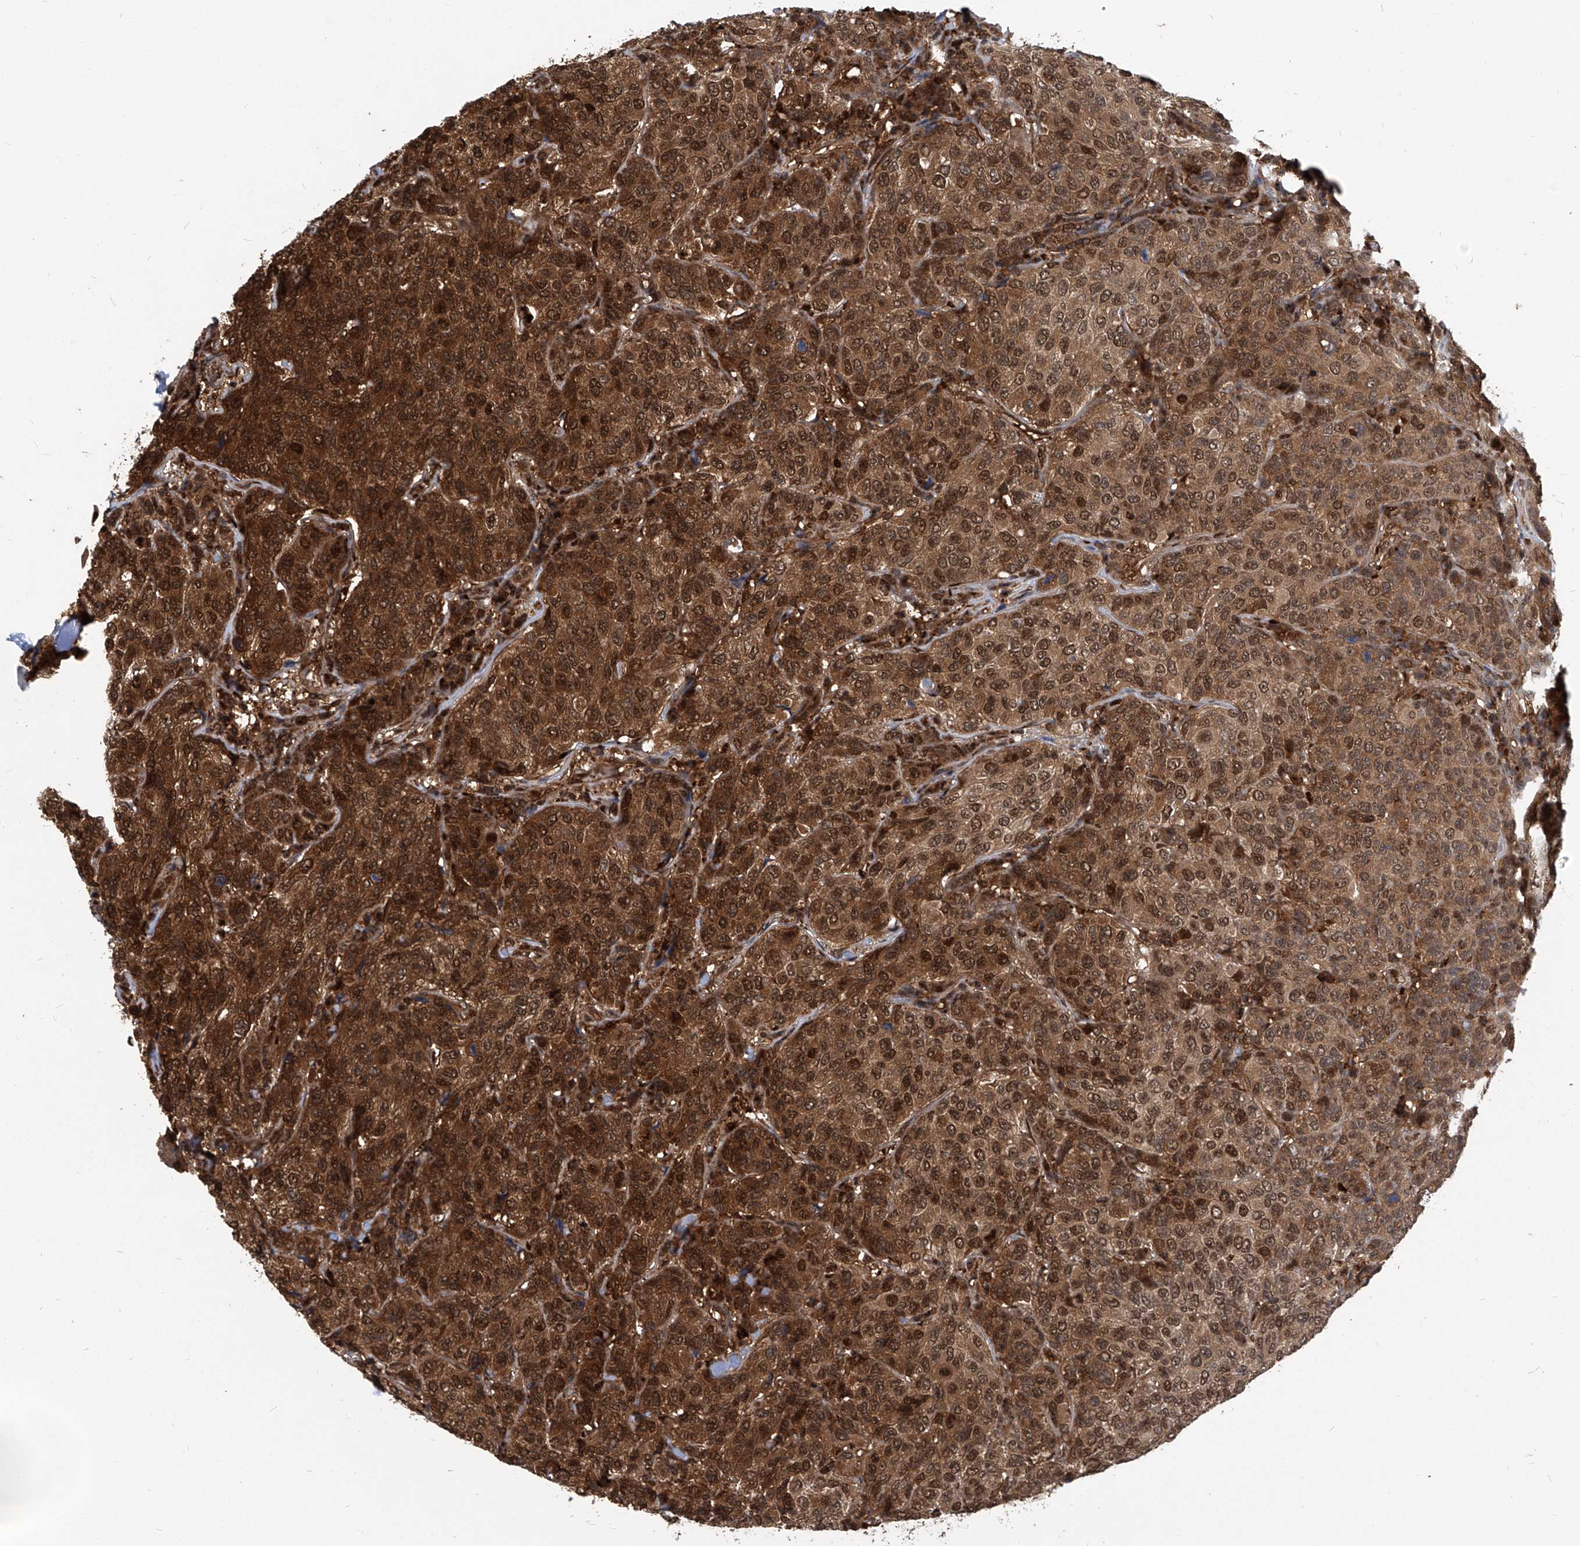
{"staining": {"intensity": "strong", "quantity": ">75%", "location": "cytoplasmic/membranous,nuclear"}, "tissue": "breast cancer", "cell_type": "Tumor cells", "image_type": "cancer", "snomed": [{"axis": "morphology", "description": "Duct carcinoma"}, {"axis": "topography", "description": "Breast"}], "caption": "IHC image of neoplastic tissue: breast cancer stained using immunohistochemistry (IHC) demonstrates high levels of strong protein expression localized specifically in the cytoplasmic/membranous and nuclear of tumor cells, appearing as a cytoplasmic/membranous and nuclear brown color.", "gene": "PSMB1", "patient": {"sex": "female", "age": 55}}